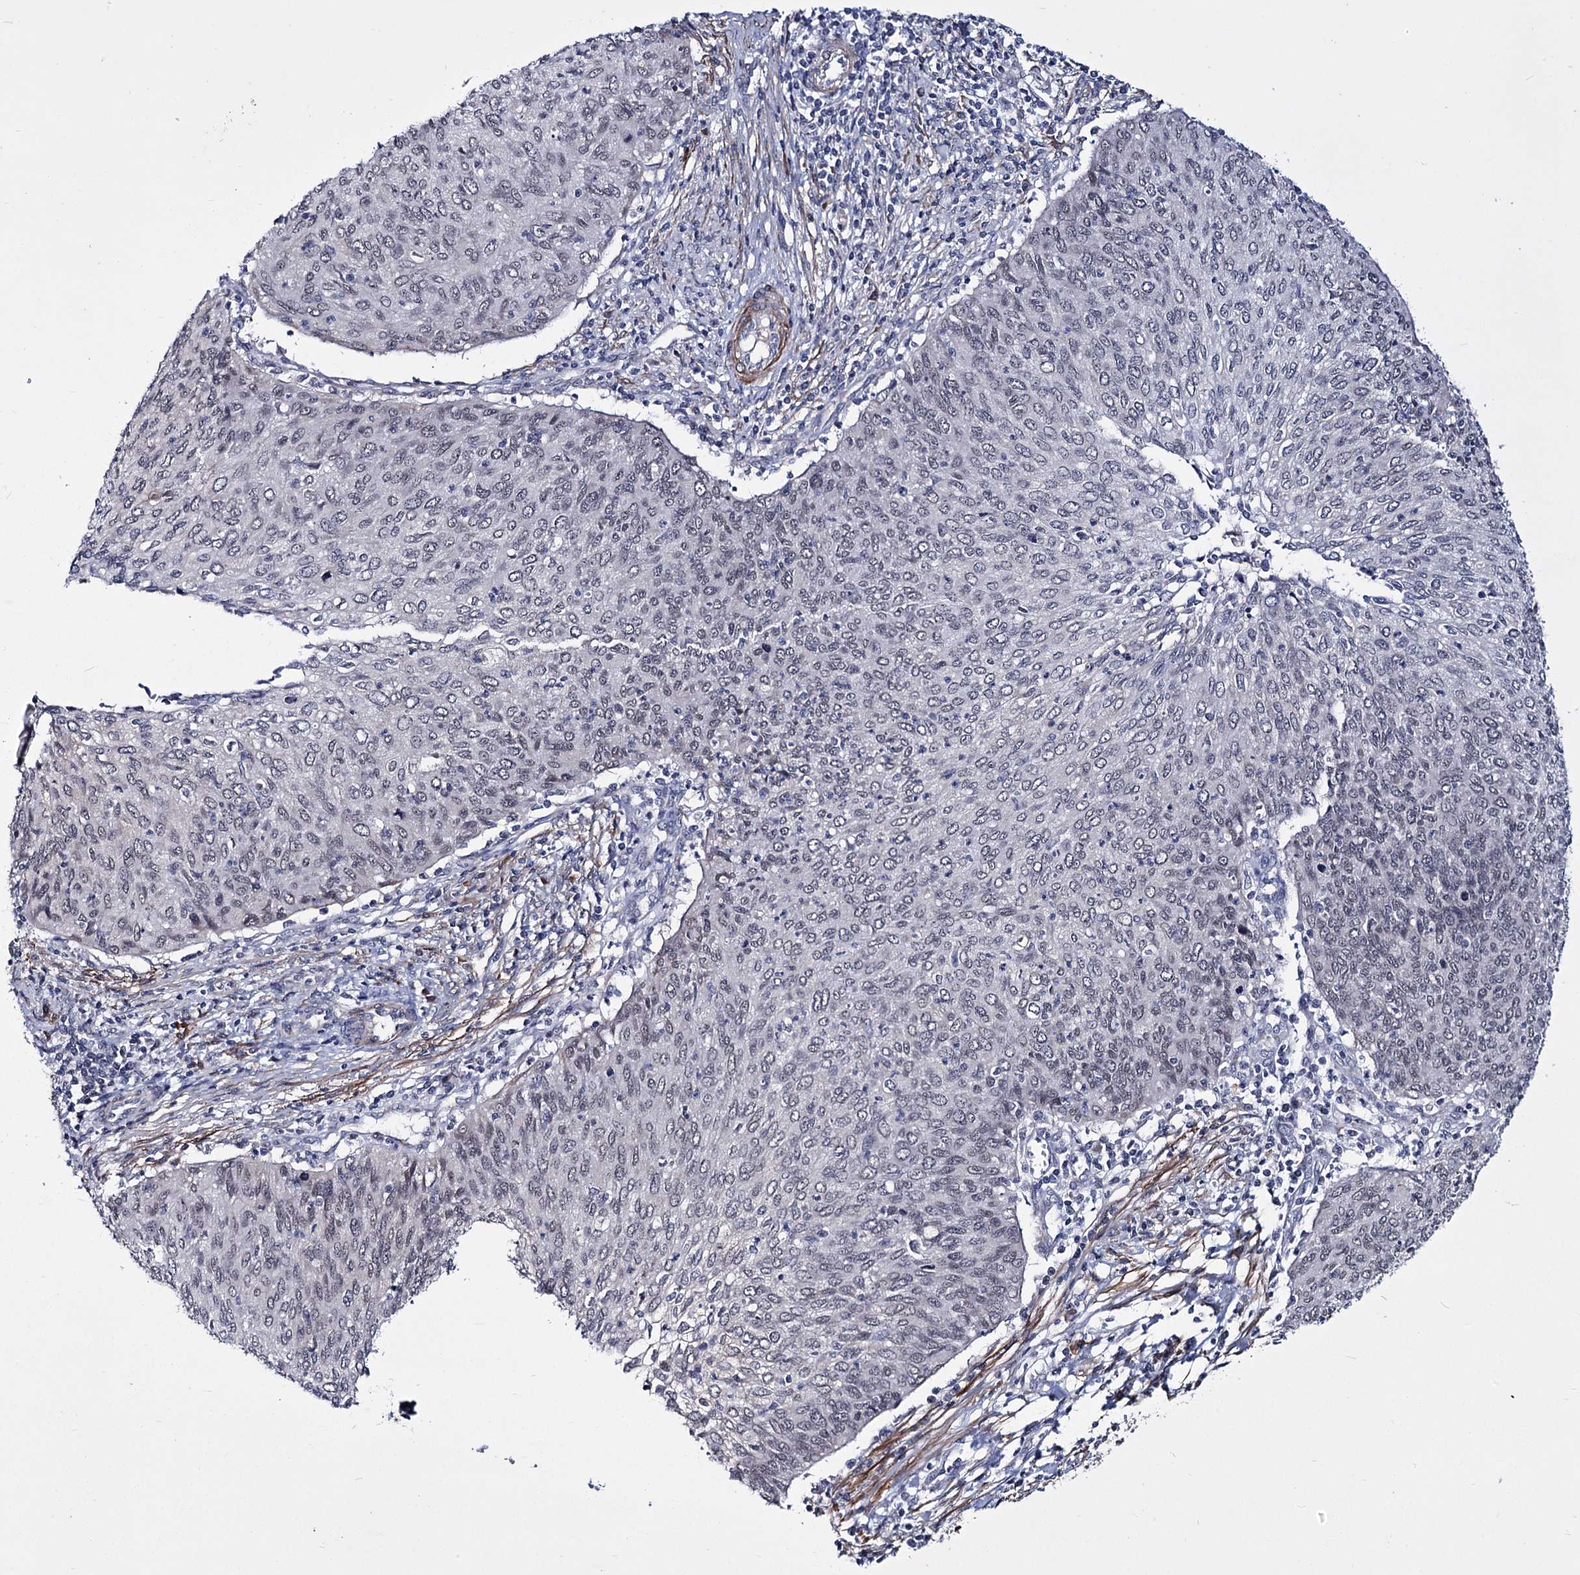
{"staining": {"intensity": "negative", "quantity": "none", "location": "none"}, "tissue": "cervical cancer", "cell_type": "Tumor cells", "image_type": "cancer", "snomed": [{"axis": "morphology", "description": "Squamous cell carcinoma, NOS"}, {"axis": "topography", "description": "Cervix"}], "caption": "A high-resolution photomicrograph shows immunohistochemistry staining of cervical cancer, which shows no significant staining in tumor cells. (DAB (3,3'-diaminobenzidine) IHC visualized using brightfield microscopy, high magnification).", "gene": "PPRC1", "patient": {"sex": "female", "age": 38}}